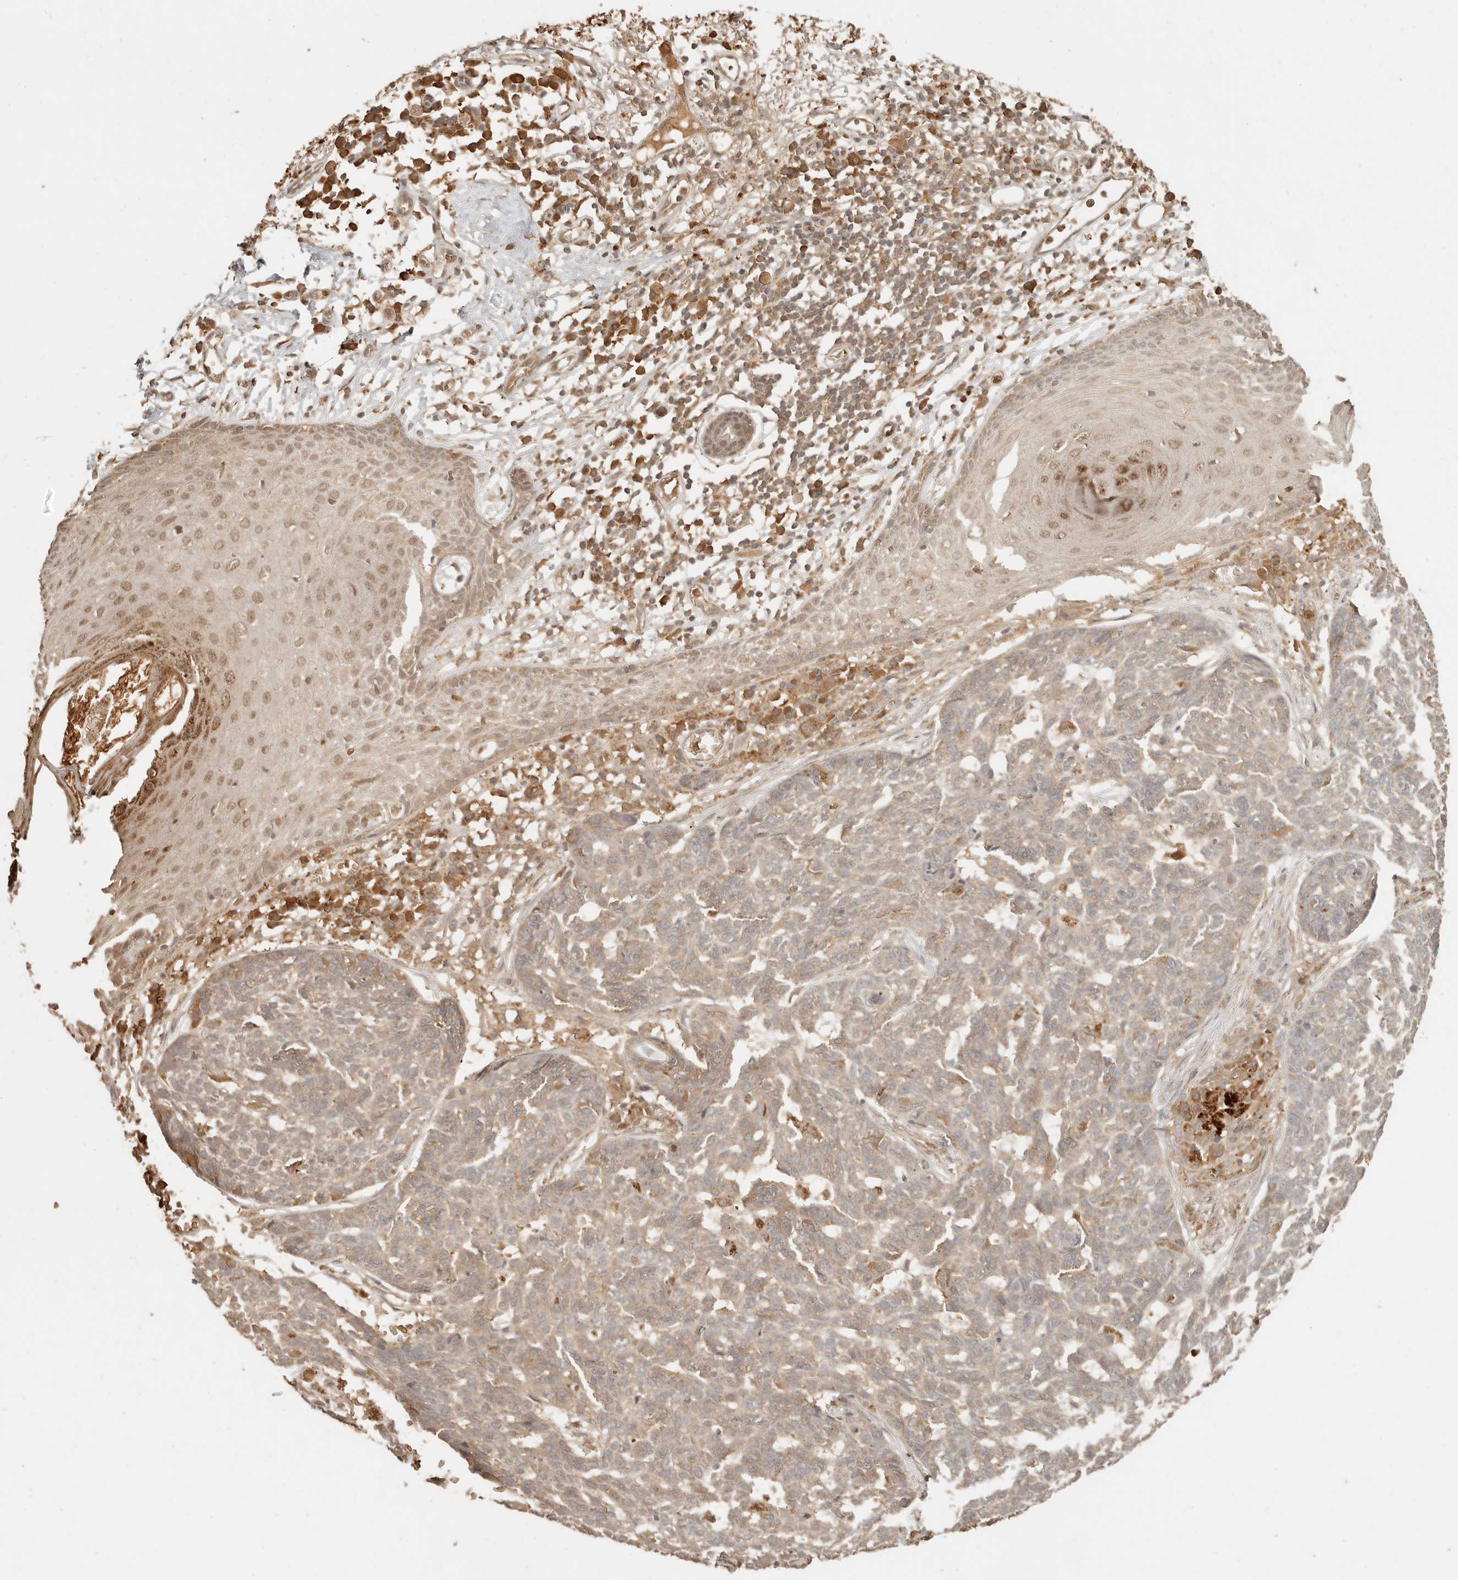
{"staining": {"intensity": "moderate", "quantity": "<25%", "location": "cytoplasmic/membranous,nuclear"}, "tissue": "skin cancer", "cell_type": "Tumor cells", "image_type": "cancer", "snomed": [{"axis": "morphology", "description": "Basal cell carcinoma"}, {"axis": "topography", "description": "Skin"}], "caption": "Moderate cytoplasmic/membranous and nuclear staining is present in approximately <25% of tumor cells in skin cancer (basal cell carcinoma).", "gene": "INTS11", "patient": {"sex": "male", "age": 85}}